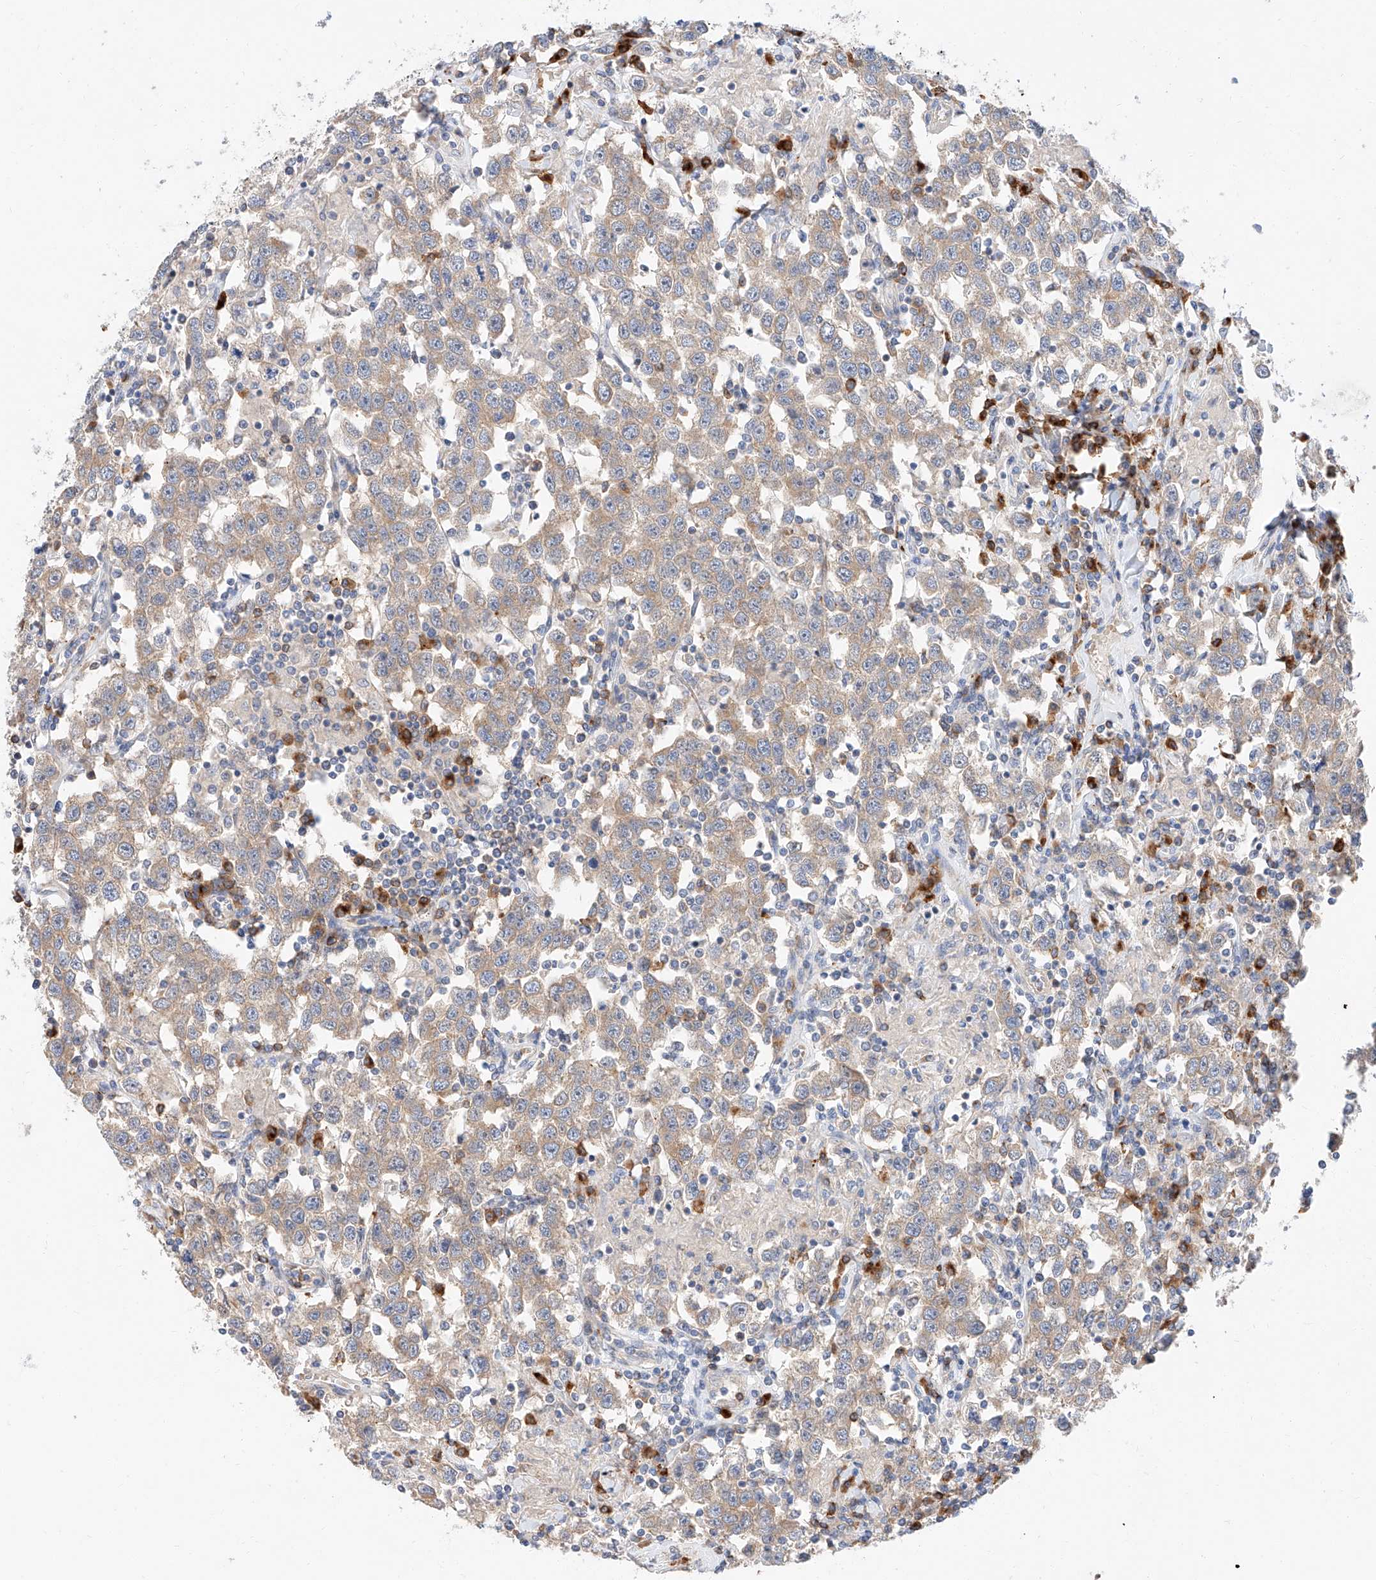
{"staining": {"intensity": "weak", "quantity": "25%-75%", "location": "cytoplasmic/membranous"}, "tissue": "testis cancer", "cell_type": "Tumor cells", "image_type": "cancer", "snomed": [{"axis": "morphology", "description": "Seminoma, NOS"}, {"axis": "topography", "description": "Testis"}], "caption": "An immunohistochemistry (IHC) photomicrograph of tumor tissue is shown. Protein staining in brown labels weak cytoplasmic/membranous positivity in testis cancer (seminoma) within tumor cells. The staining was performed using DAB to visualize the protein expression in brown, while the nuclei were stained in blue with hematoxylin (Magnification: 20x).", "gene": "GLMN", "patient": {"sex": "male", "age": 41}}